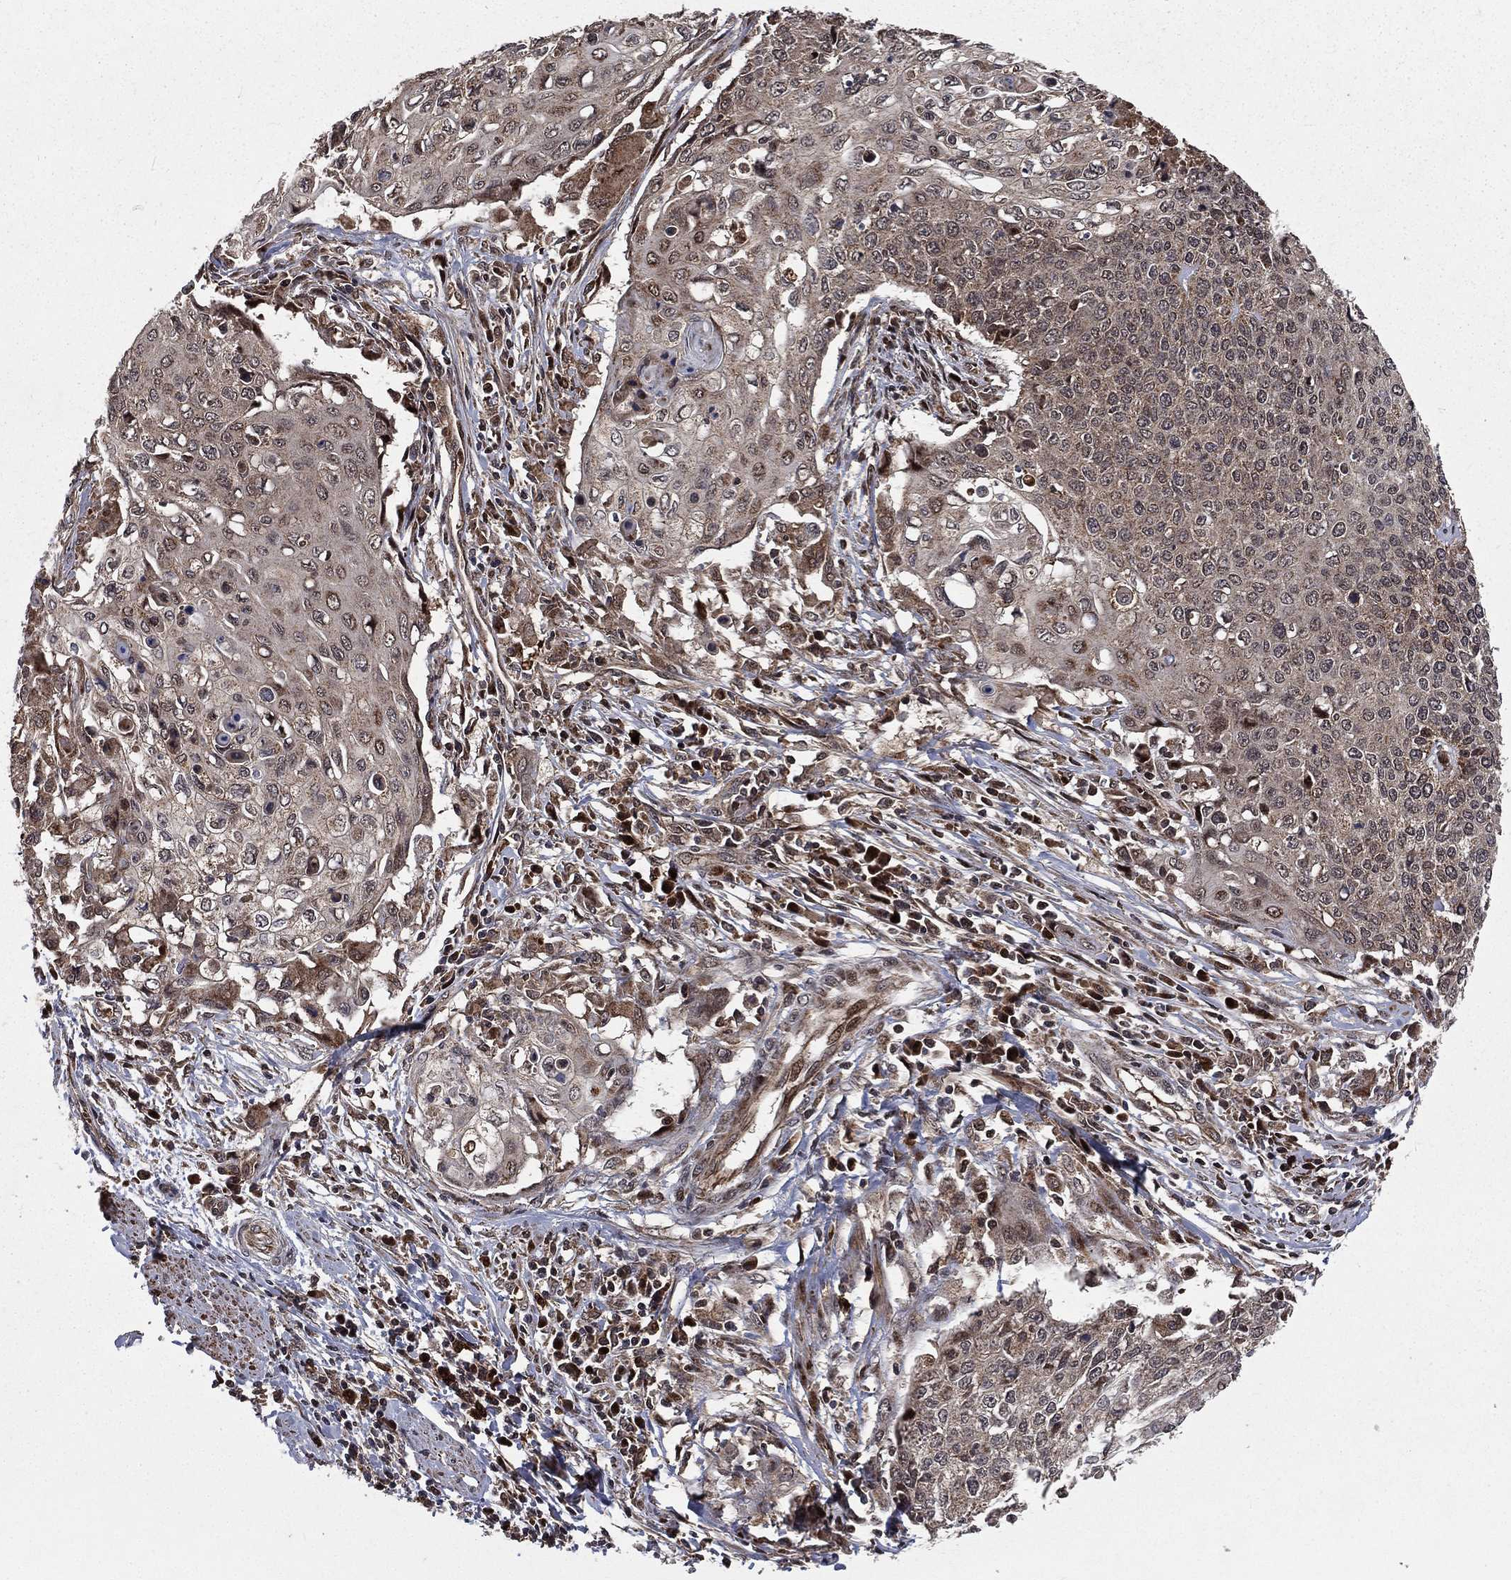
{"staining": {"intensity": "negative", "quantity": "none", "location": "none"}, "tissue": "cervical cancer", "cell_type": "Tumor cells", "image_type": "cancer", "snomed": [{"axis": "morphology", "description": "Squamous cell carcinoma, NOS"}, {"axis": "topography", "description": "Cervix"}], "caption": "This is a photomicrograph of immunohistochemistry staining of squamous cell carcinoma (cervical), which shows no positivity in tumor cells.", "gene": "LENG8", "patient": {"sex": "female", "age": 39}}